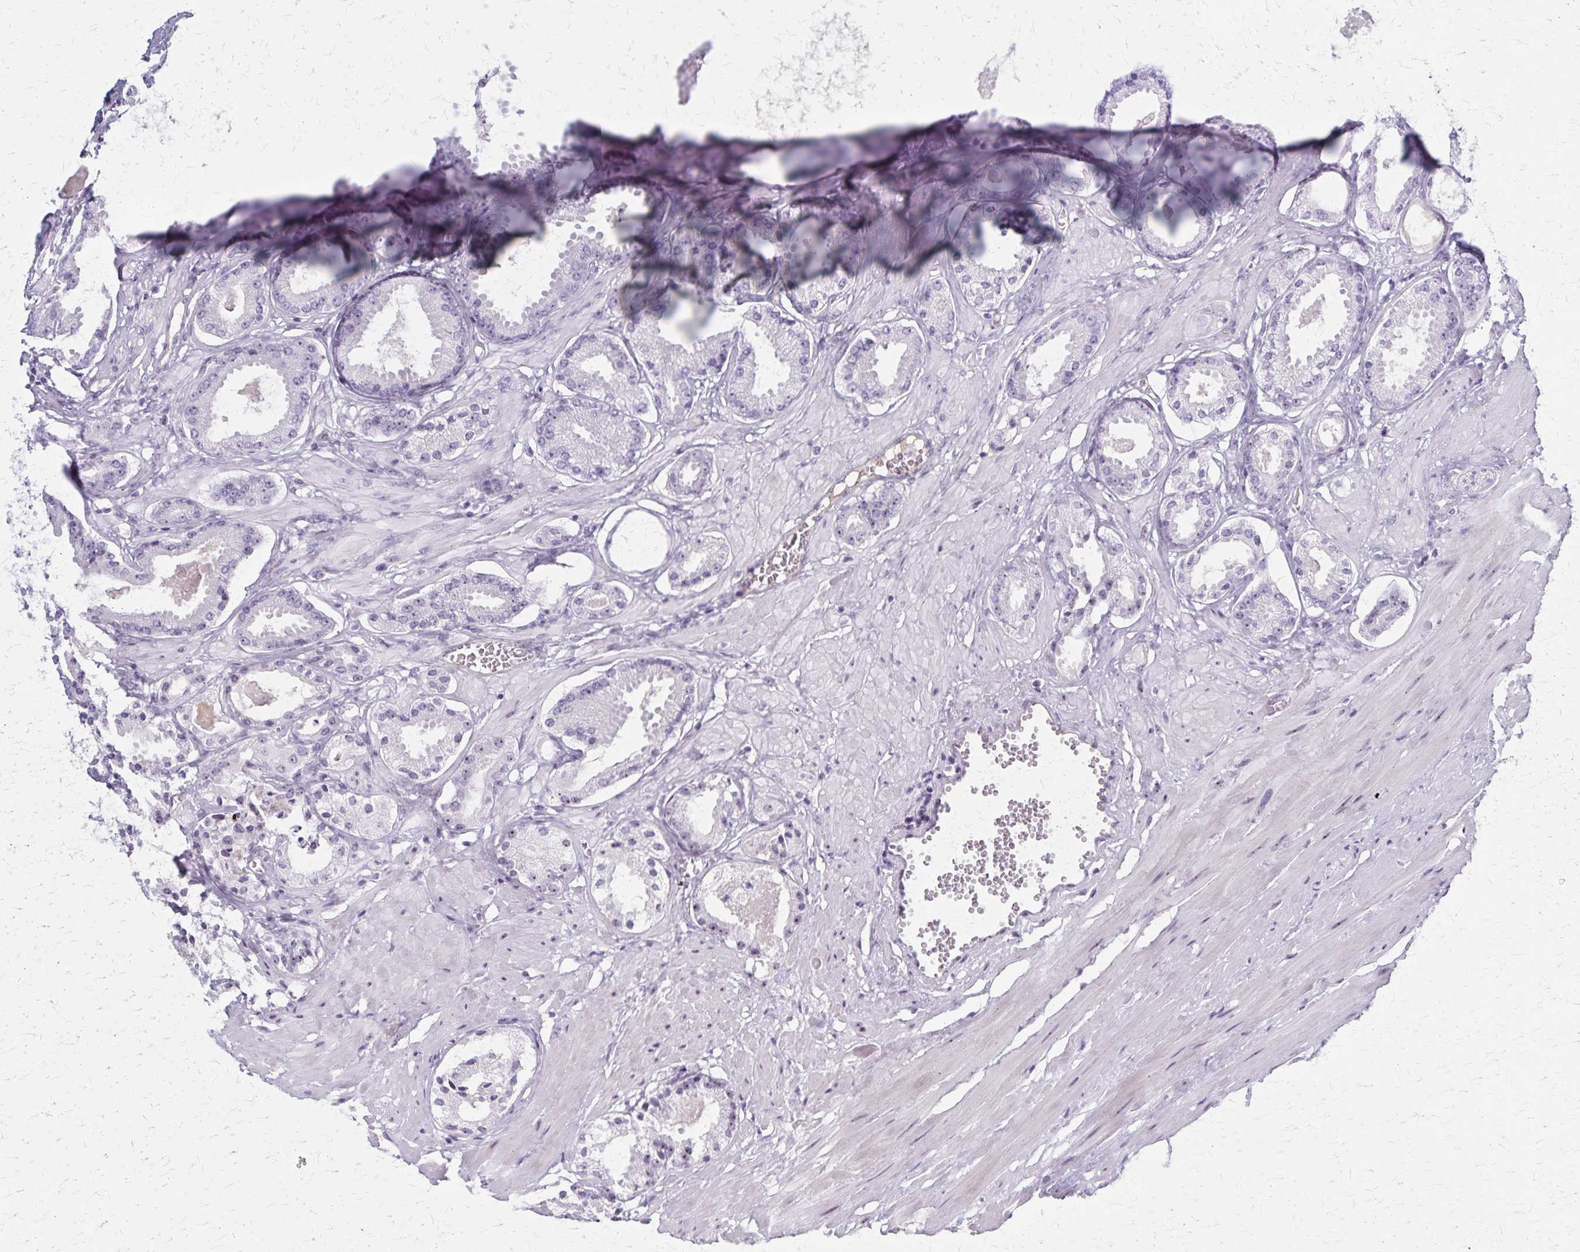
{"staining": {"intensity": "negative", "quantity": "none", "location": "none"}, "tissue": "prostate cancer", "cell_type": "Tumor cells", "image_type": "cancer", "snomed": [{"axis": "morphology", "description": "Adenocarcinoma, NOS"}, {"axis": "morphology", "description": "Adenocarcinoma, Low grade"}, {"axis": "topography", "description": "Prostate"}], "caption": "Immunohistochemistry photomicrograph of human prostate adenocarcinoma stained for a protein (brown), which reveals no staining in tumor cells.", "gene": "DLK2", "patient": {"sex": "male", "age": 64}}